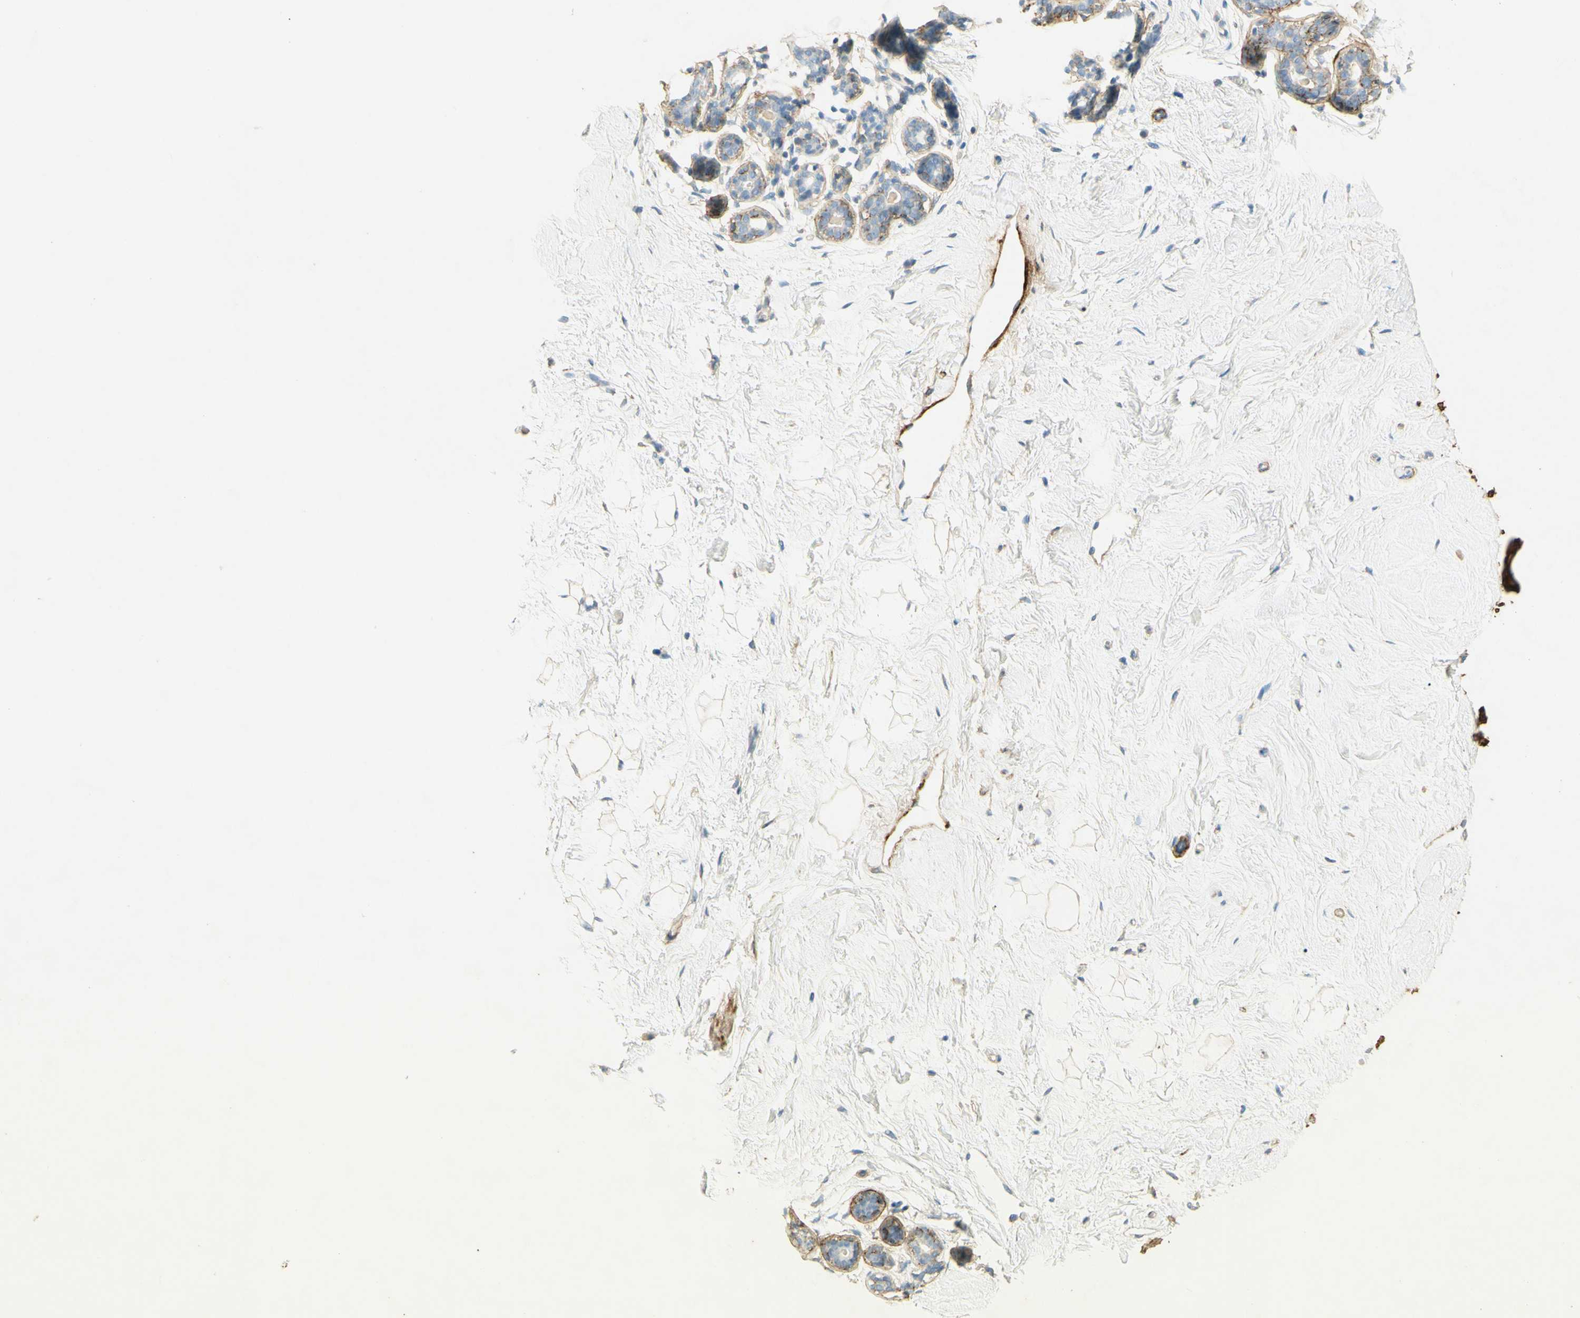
{"staining": {"intensity": "negative", "quantity": "none", "location": "none"}, "tissue": "breast", "cell_type": "Adipocytes", "image_type": "normal", "snomed": [{"axis": "morphology", "description": "Normal tissue, NOS"}, {"axis": "topography", "description": "Breast"}], "caption": "A high-resolution histopathology image shows immunohistochemistry staining of unremarkable breast, which reveals no significant positivity in adipocytes.", "gene": "TNN", "patient": {"sex": "female", "age": 23}}